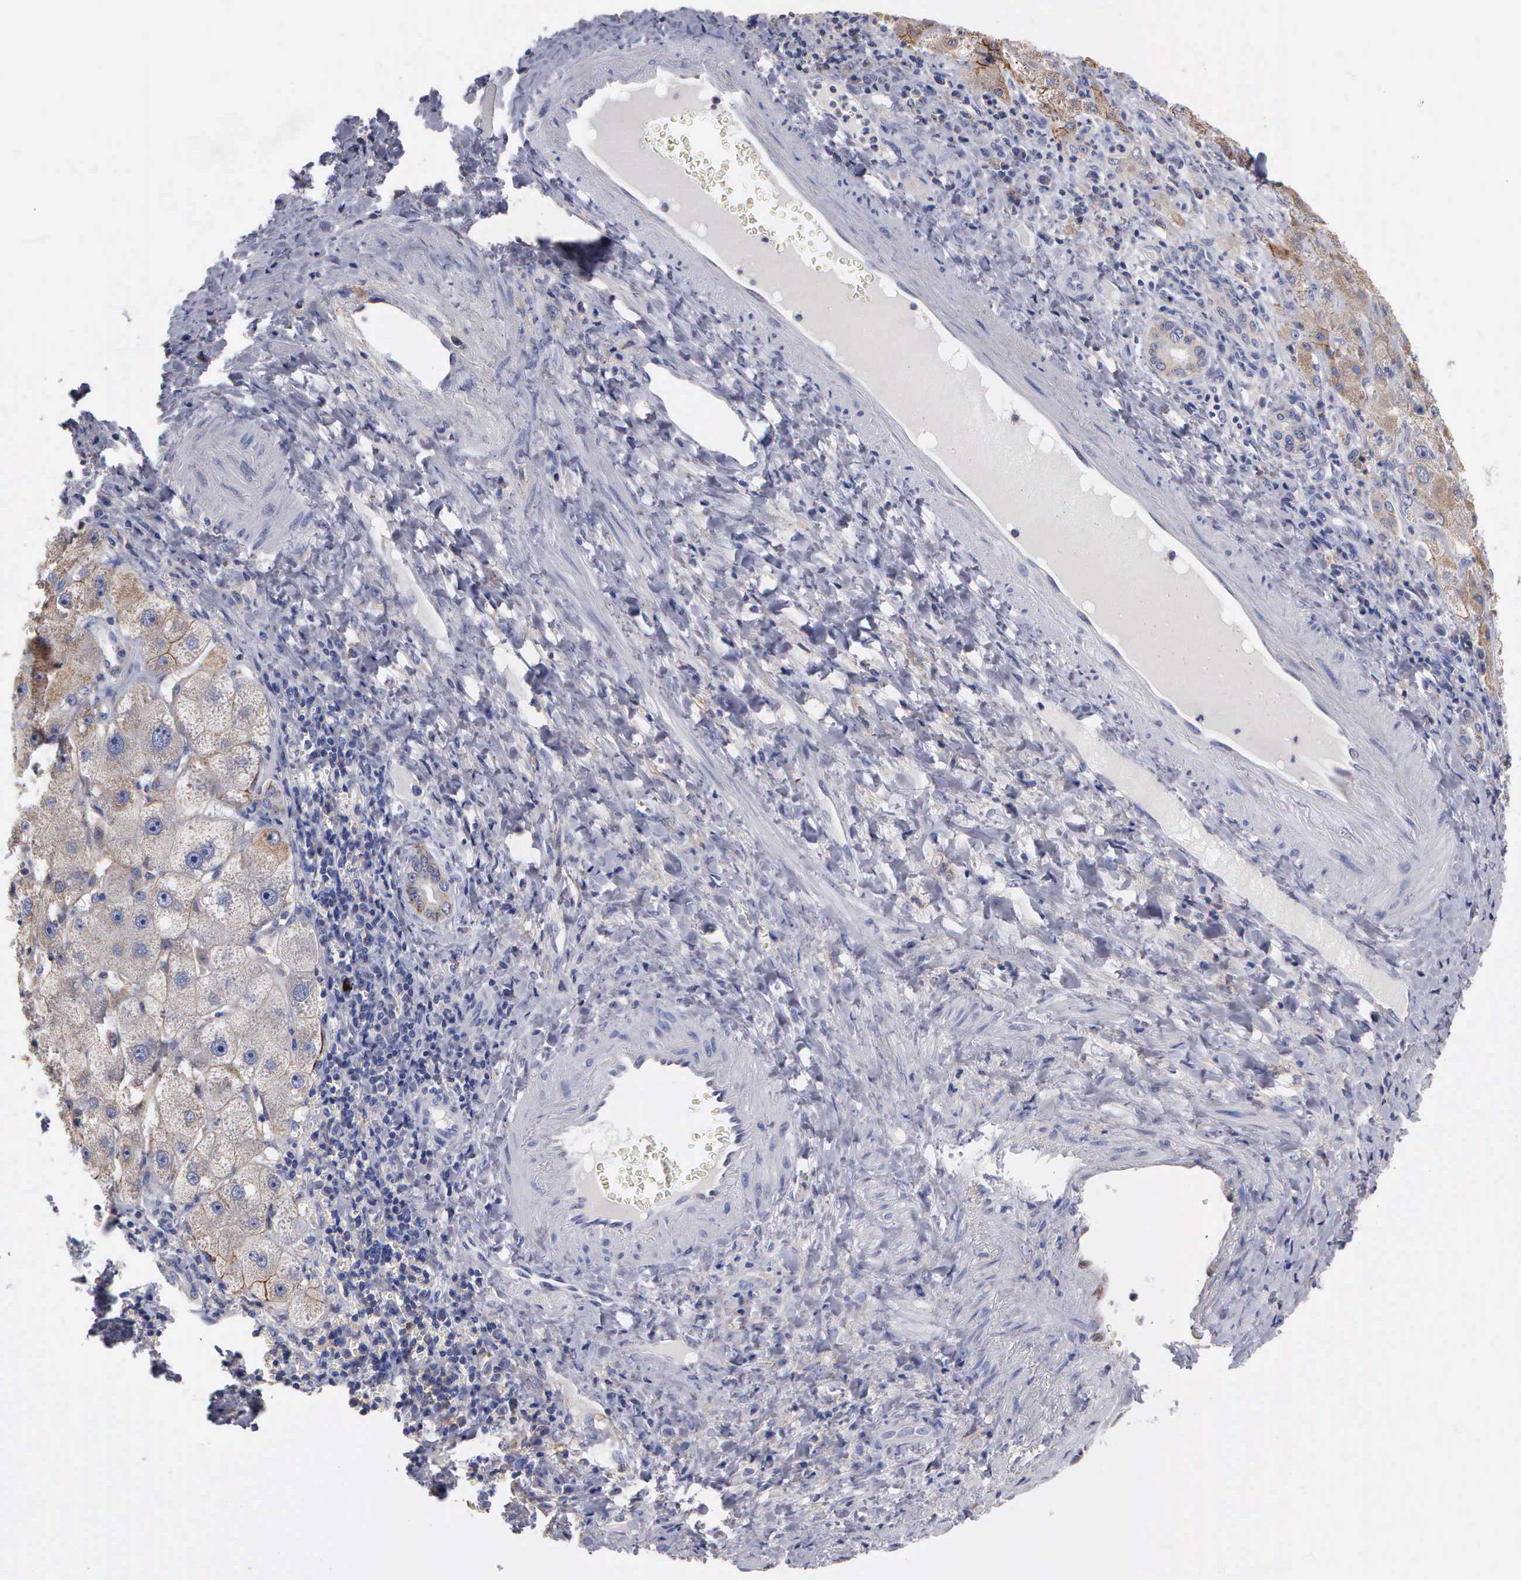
{"staining": {"intensity": "moderate", "quantity": "25%-75%", "location": "cytoplasmic/membranous"}, "tissue": "liver cancer", "cell_type": "Tumor cells", "image_type": "cancer", "snomed": [{"axis": "morphology", "description": "Cholangiocarcinoma"}, {"axis": "topography", "description": "Liver"}], "caption": "Protein expression analysis of human liver cholangiocarcinoma reveals moderate cytoplasmic/membranous staining in approximately 25%-75% of tumor cells. The protein of interest is shown in brown color, while the nuclei are stained blue.", "gene": "PTGS2", "patient": {"sex": "female", "age": 79}}